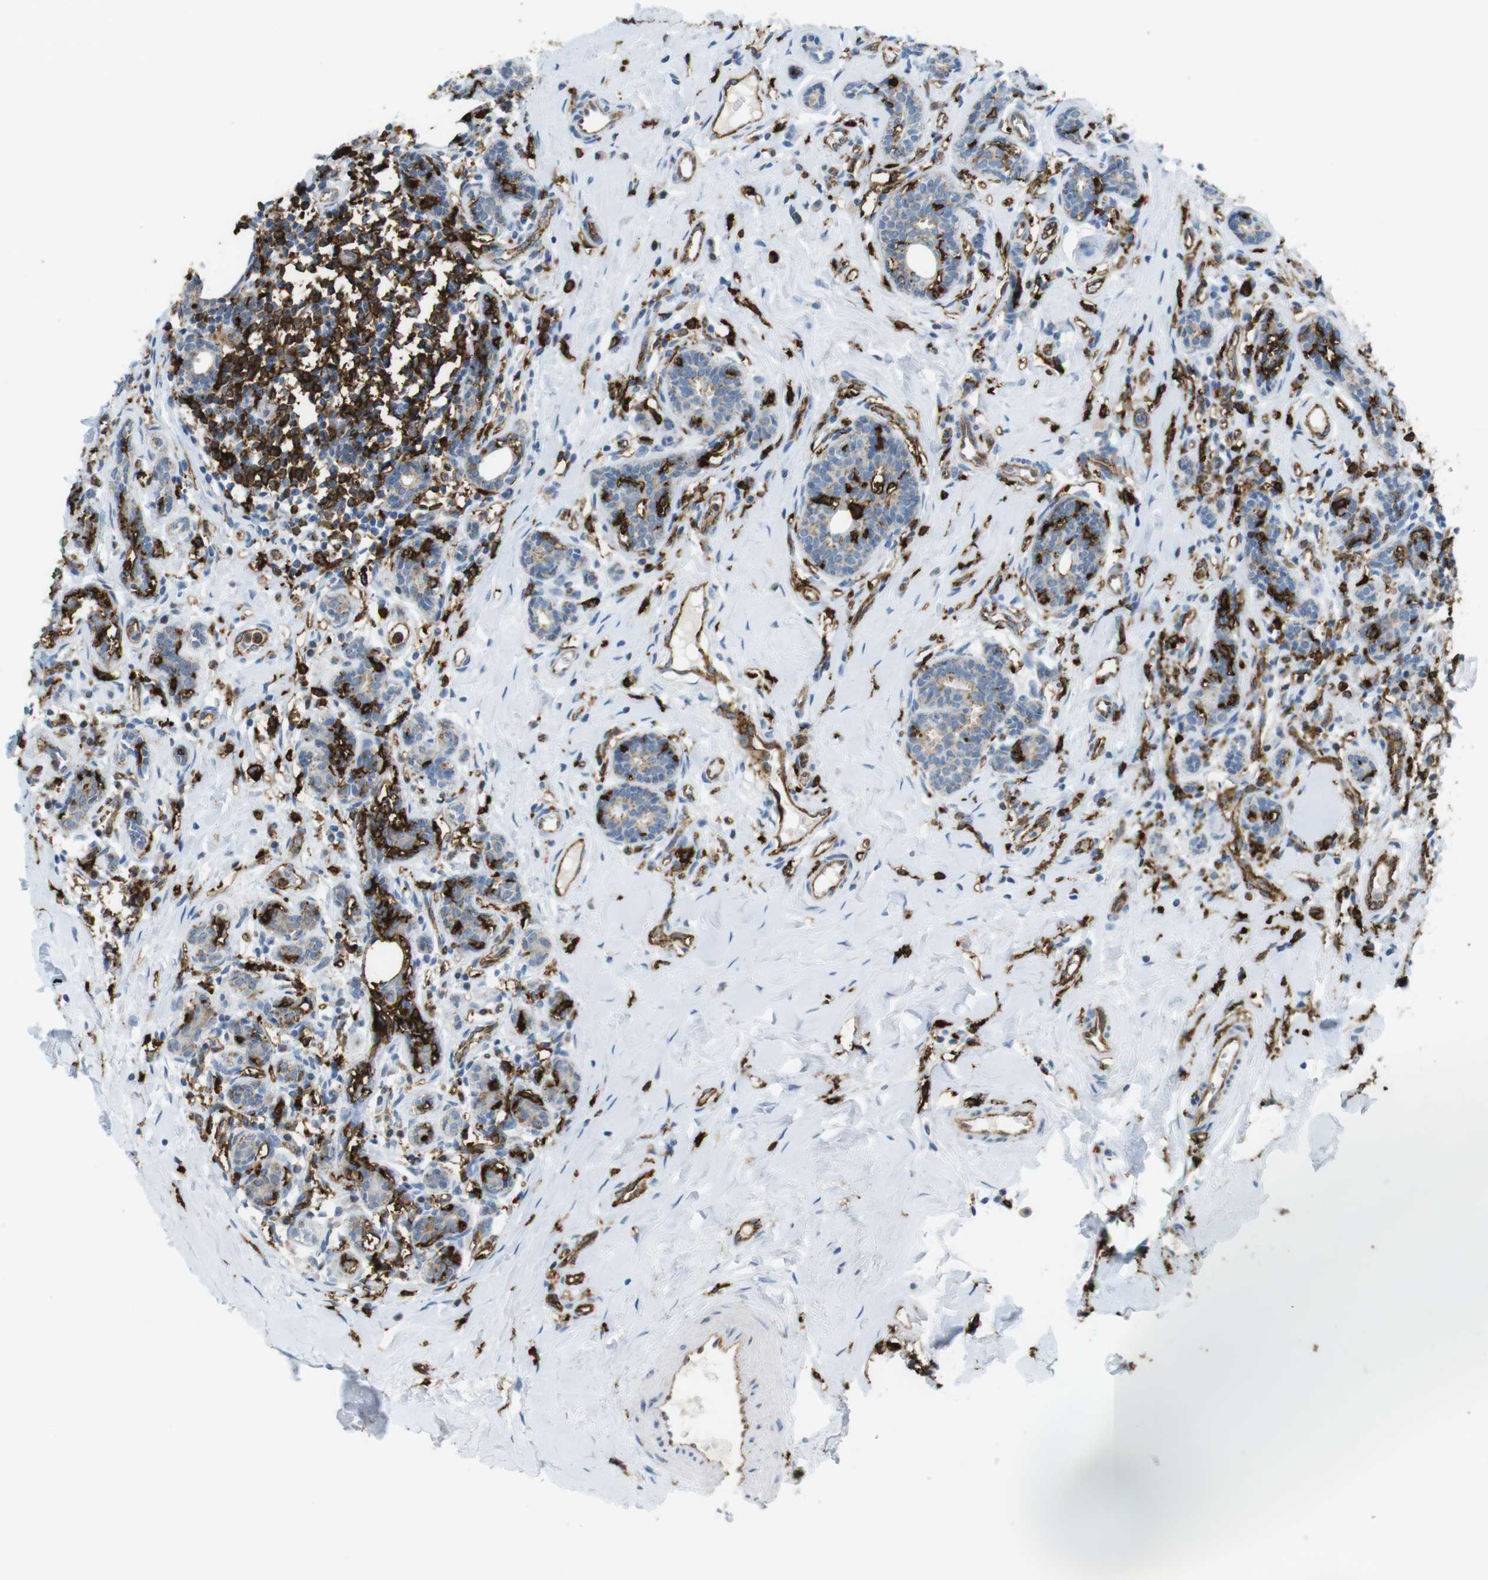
{"staining": {"intensity": "moderate", "quantity": "<25%", "location": "cytoplasmic/membranous"}, "tissue": "breast cancer", "cell_type": "Tumor cells", "image_type": "cancer", "snomed": [{"axis": "morphology", "description": "Normal tissue, NOS"}, {"axis": "morphology", "description": "Duct carcinoma"}, {"axis": "topography", "description": "Breast"}], "caption": "A brown stain highlights moderate cytoplasmic/membranous positivity of a protein in human breast invasive ductal carcinoma tumor cells.", "gene": "HLA-DRA", "patient": {"sex": "female", "age": 40}}